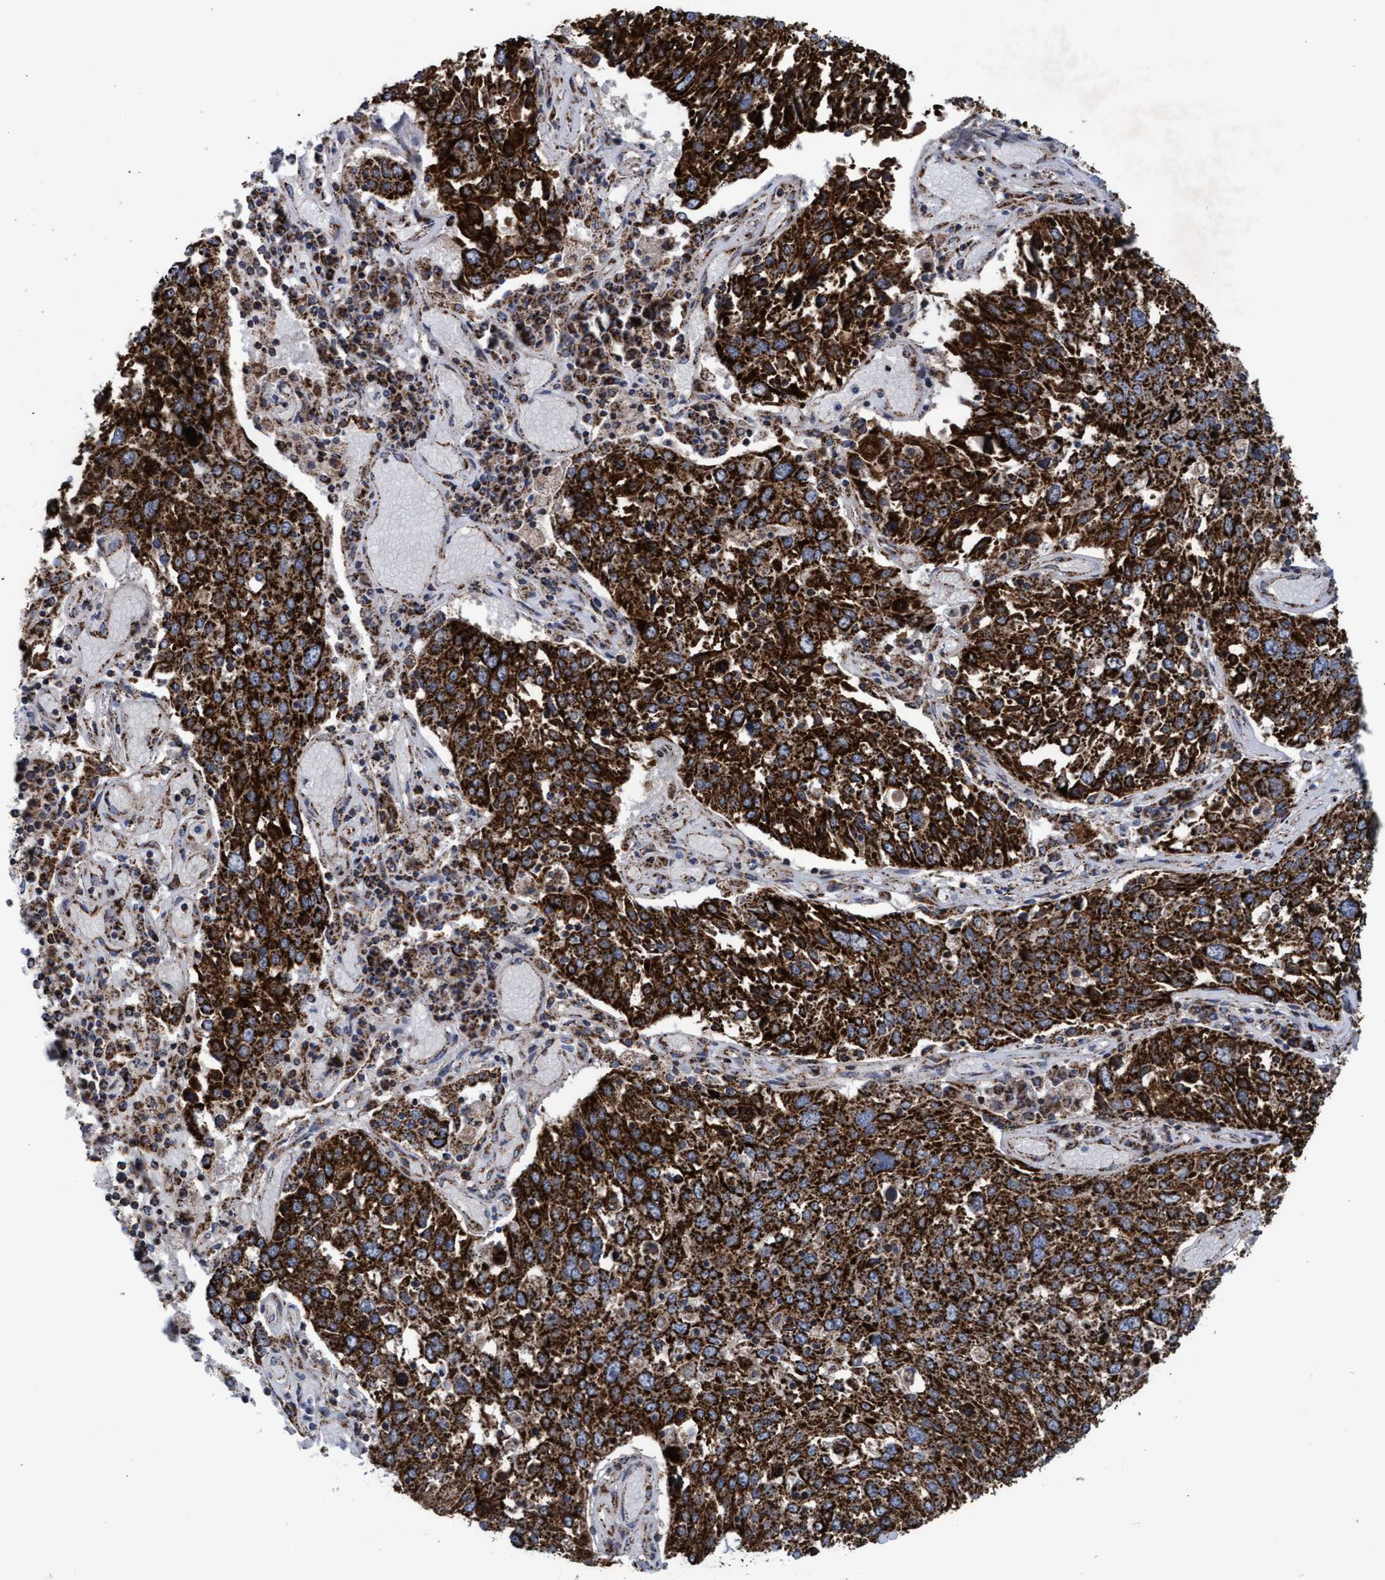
{"staining": {"intensity": "strong", "quantity": ">75%", "location": "cytoplasmic/membranous"}, "tissue": "lung cancer", "cell_type": "Tumor cells", "image_type": "cancer", "snomed": [{"axis": "morphology", "description": "Squamous cell carcinoma, NOS"}, {"axis": "topography", "description": "Lung"}], "caption": "Immunohistochemical staining of human lung squamous cell carcinoma demonstrates high levels of strong cytoplasmic/membranous protein staining in approximately >75% of tumor cells. (DAB (3,3'-diaminobenzidine) IHC with brightfield microscopy, high magnification).", "gene": "MRPL38", "patient": {"sex": "male", "age": 65}}